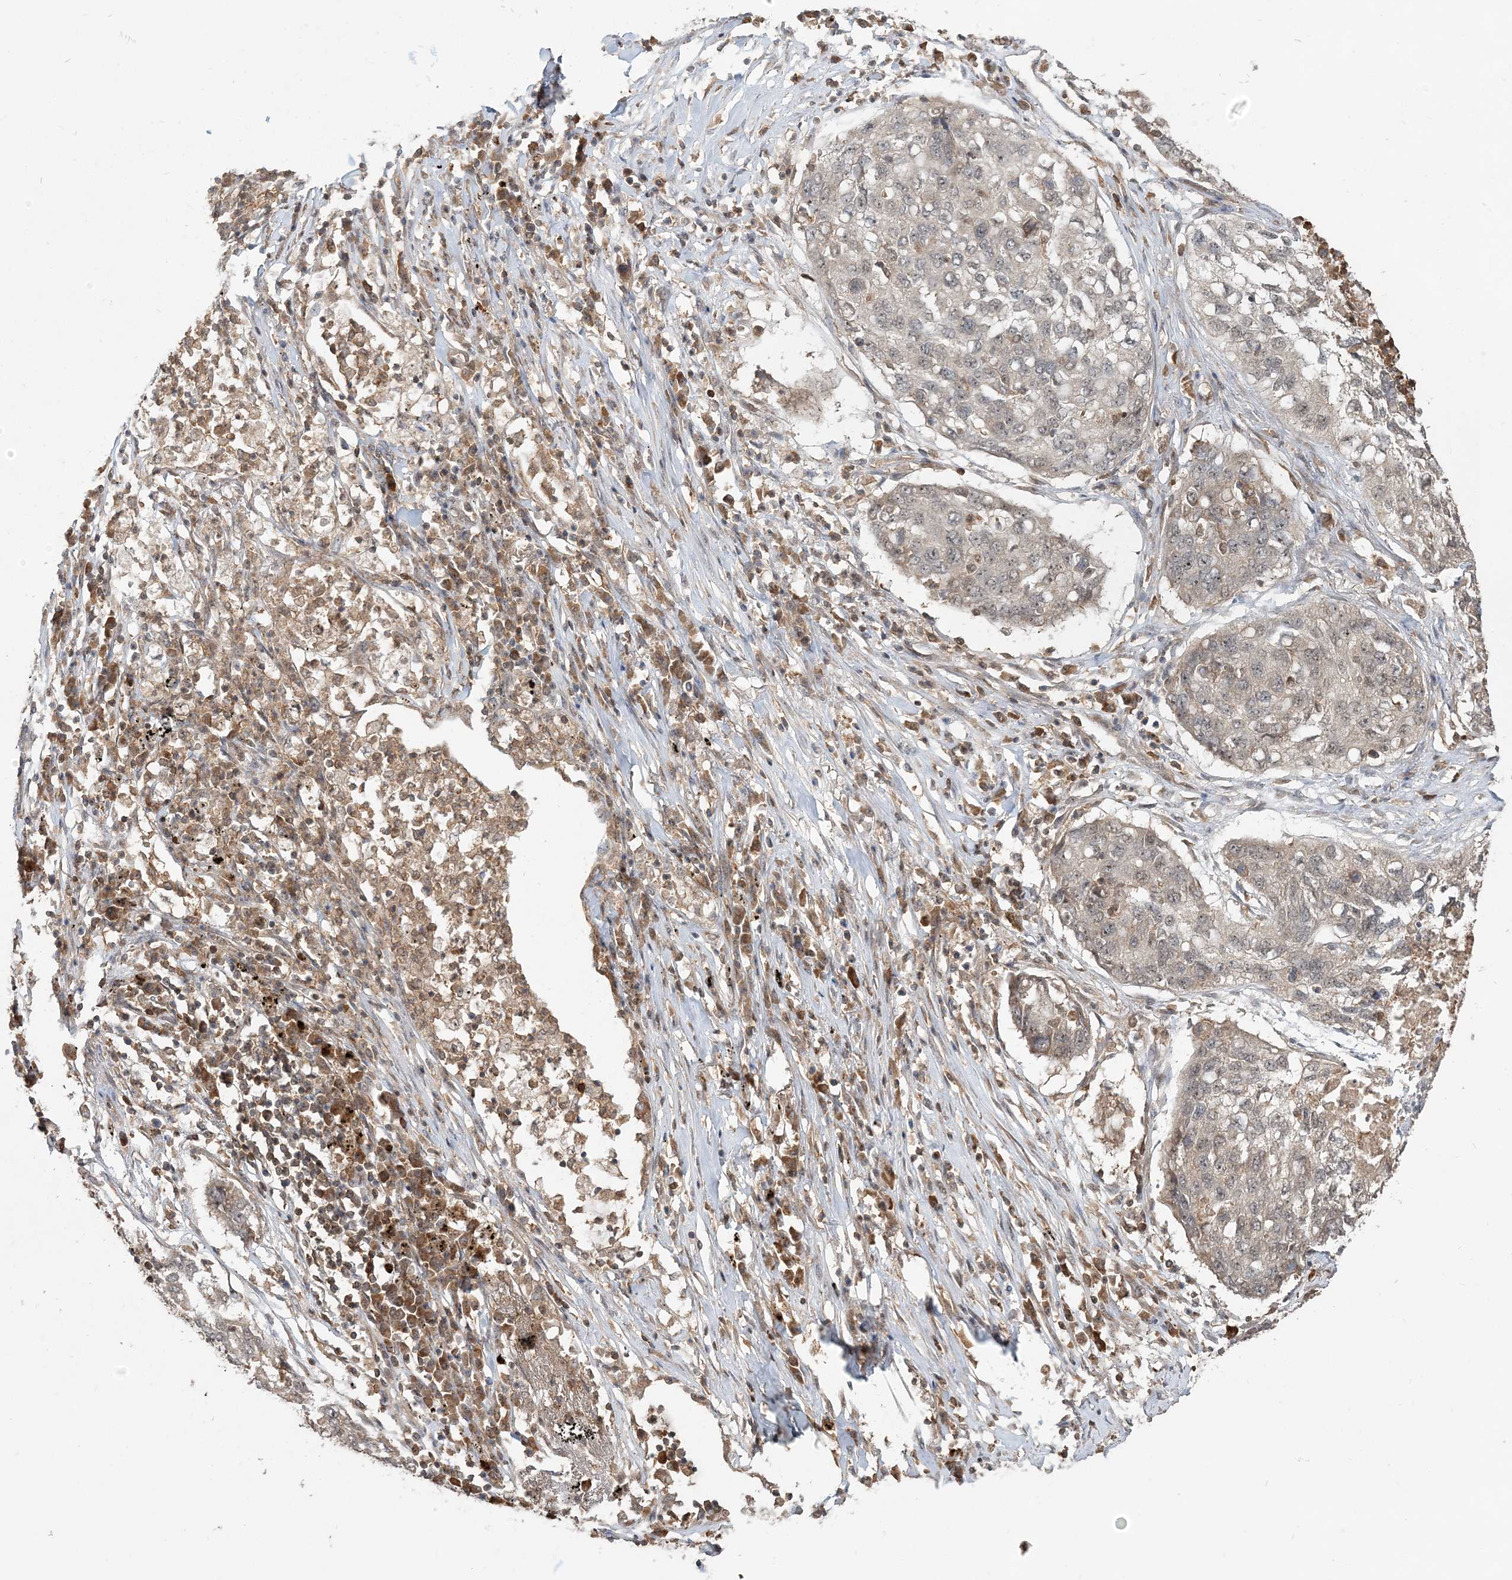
{"staining": {"intensity": "weak", "quantity": "<25%", "location": "nuclear"}, "tissue": "lung cancer", "cell_type": "Tumor cells", "image_type": "cancer", "snomed": [{"axis": "morphology", "description": "Squamous cell carcinoma, NOS"}, {"axis": "topography", "description": "Lung"}], "caption": "Tumor cells are negative for brown protein staining in lung cancer (squamous cell carcinoma).", "gene": "CAB39", "patient": {"sex": "female", "age": 63}}